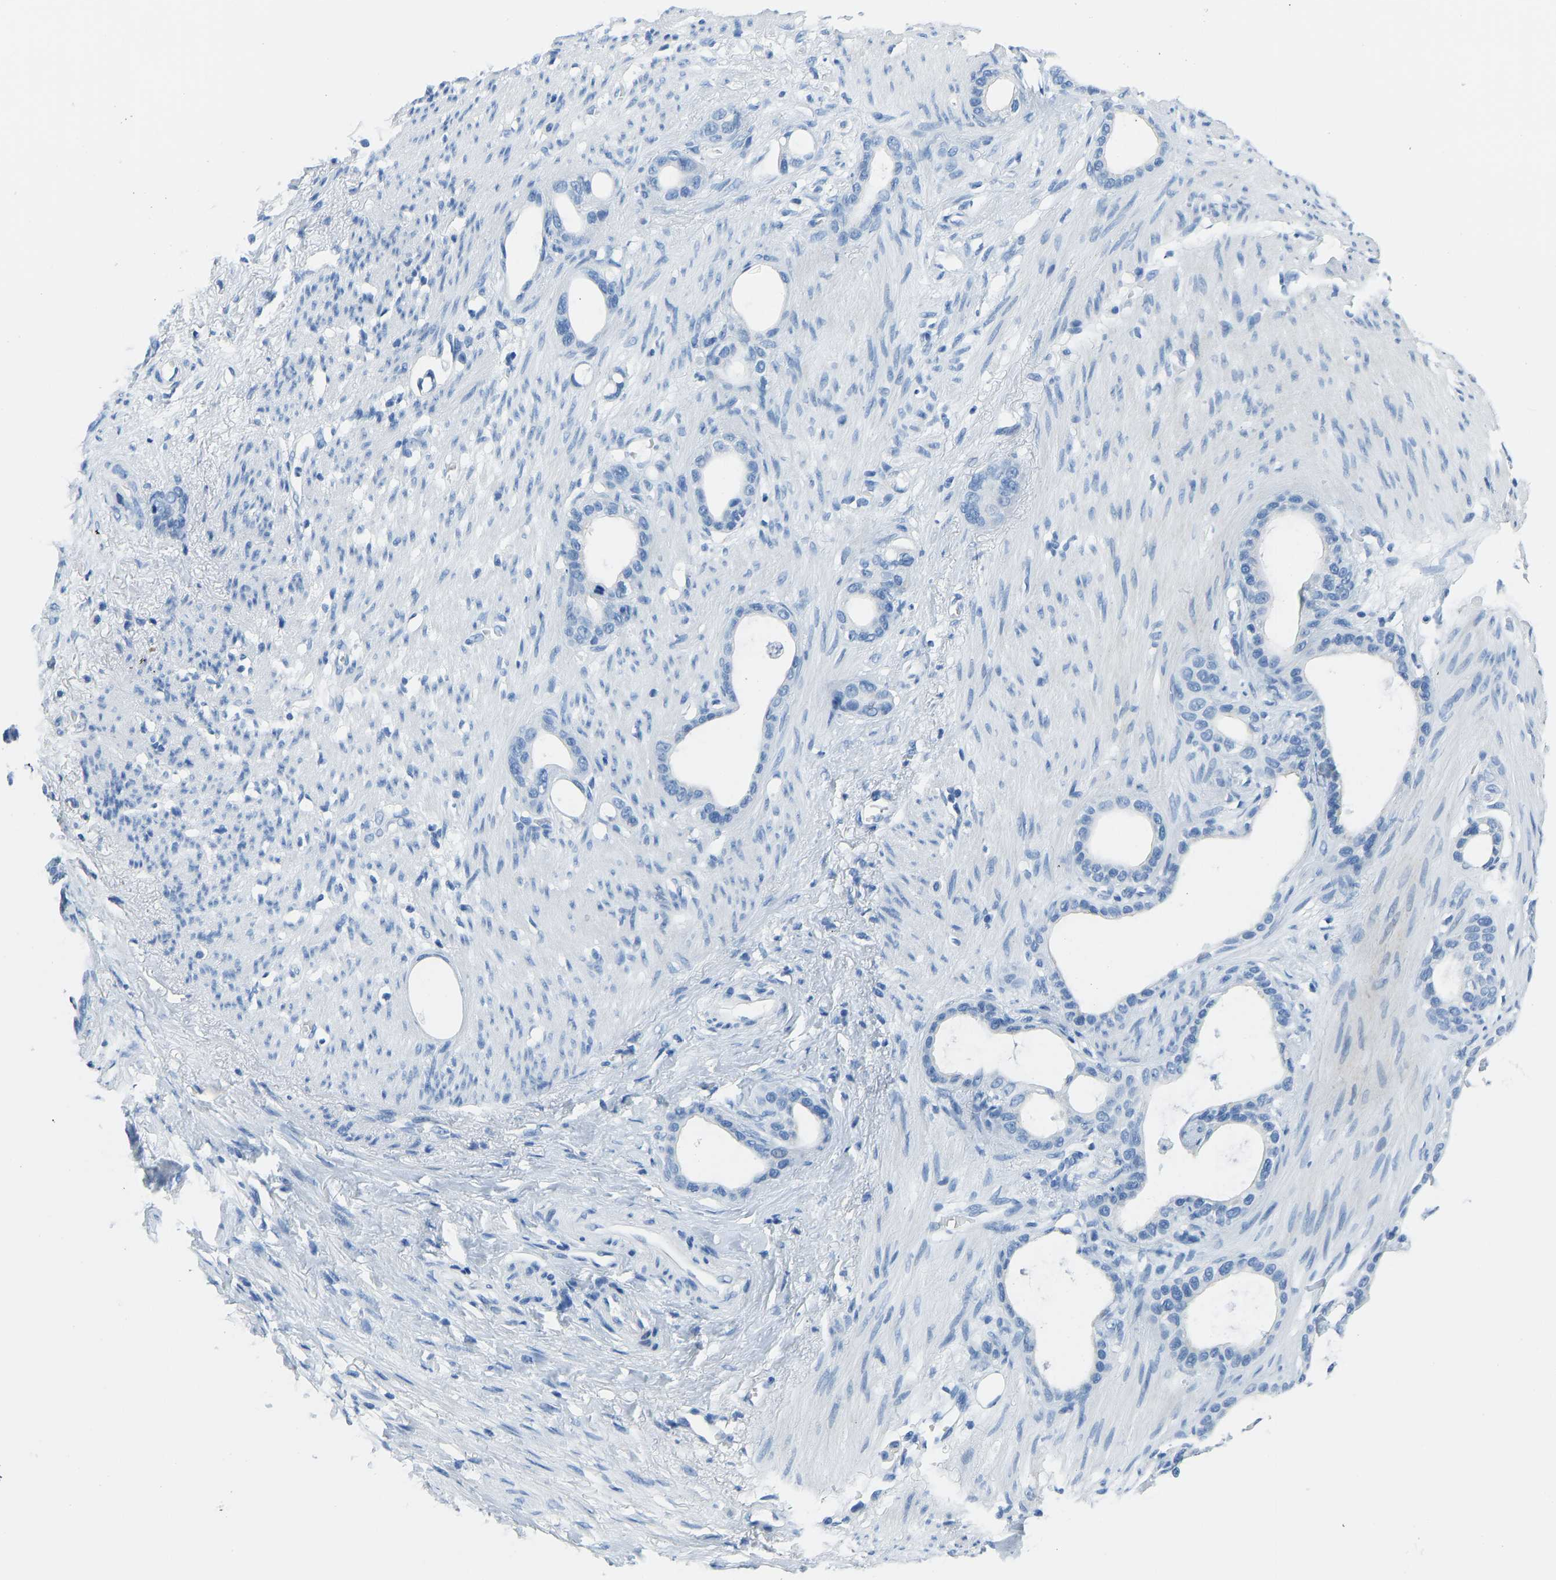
{"staining": {"intensity": "negative", "quantity": "none", "location": "none"}, "tissue": "stomach cancer", "cell_type": "Tumor cells", "image_type": "cancer", "snomed": [{"axis": "morphology", "description": "Adenocarcinoma, NOS"}, {"axis": "topography", "description": "Stomach"}], "caption": "Immunohistochemistry (IHC) of adenocarcinoma (stomach) exhibits no expression in tumor cells.", "gene": "SERPINB3", "patient": {"sex": "female", "age": 75}}